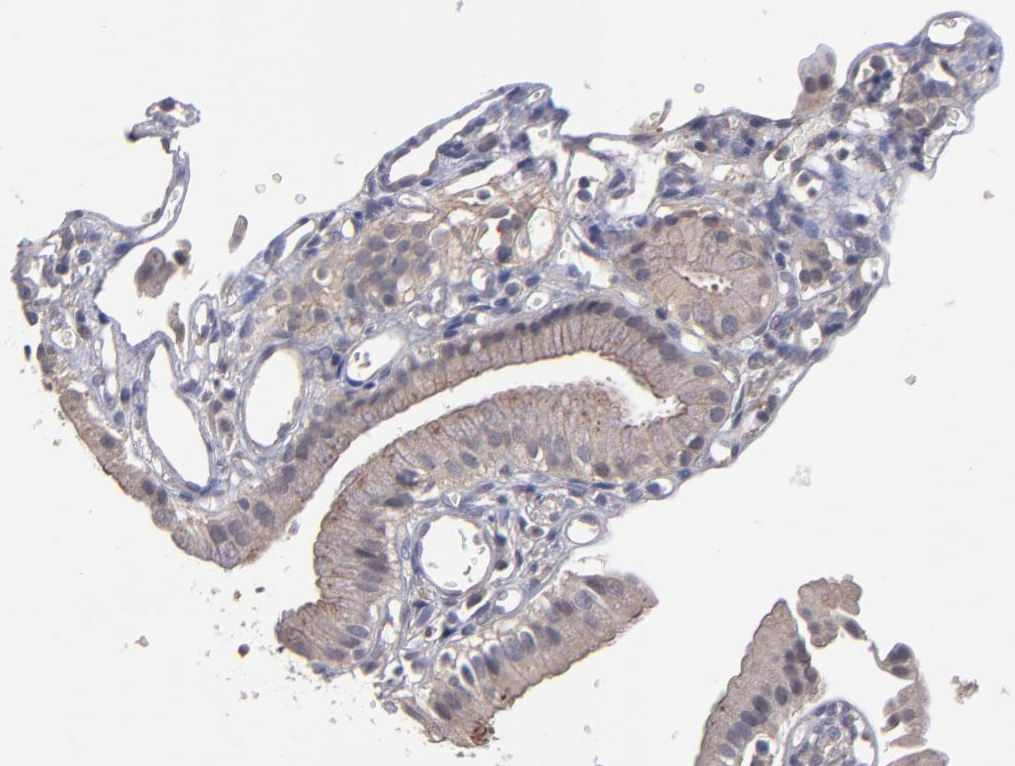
{"staining": {"intensity": "strong", "quantity": ">75%", "location": "cytoplasmic/membranous"}, "tissue": "gallbladder", "cell_type": "Glandular cells", "image_type": "normal", "snomed": [{"axis": "morphology", "description": "Normal tissue, NOS"}, {"axis": "topography", "description": "Gallbladder"}], "caption": "This histopathology image exhibits immunohistochemistry (IHC) staining of unremarkable gallbladder, with high strong cytoplasmic/membranous expression in about >75% of glandular cells.", "gene": "CTSO", "patient": {"sex": "male", "age": 65}}